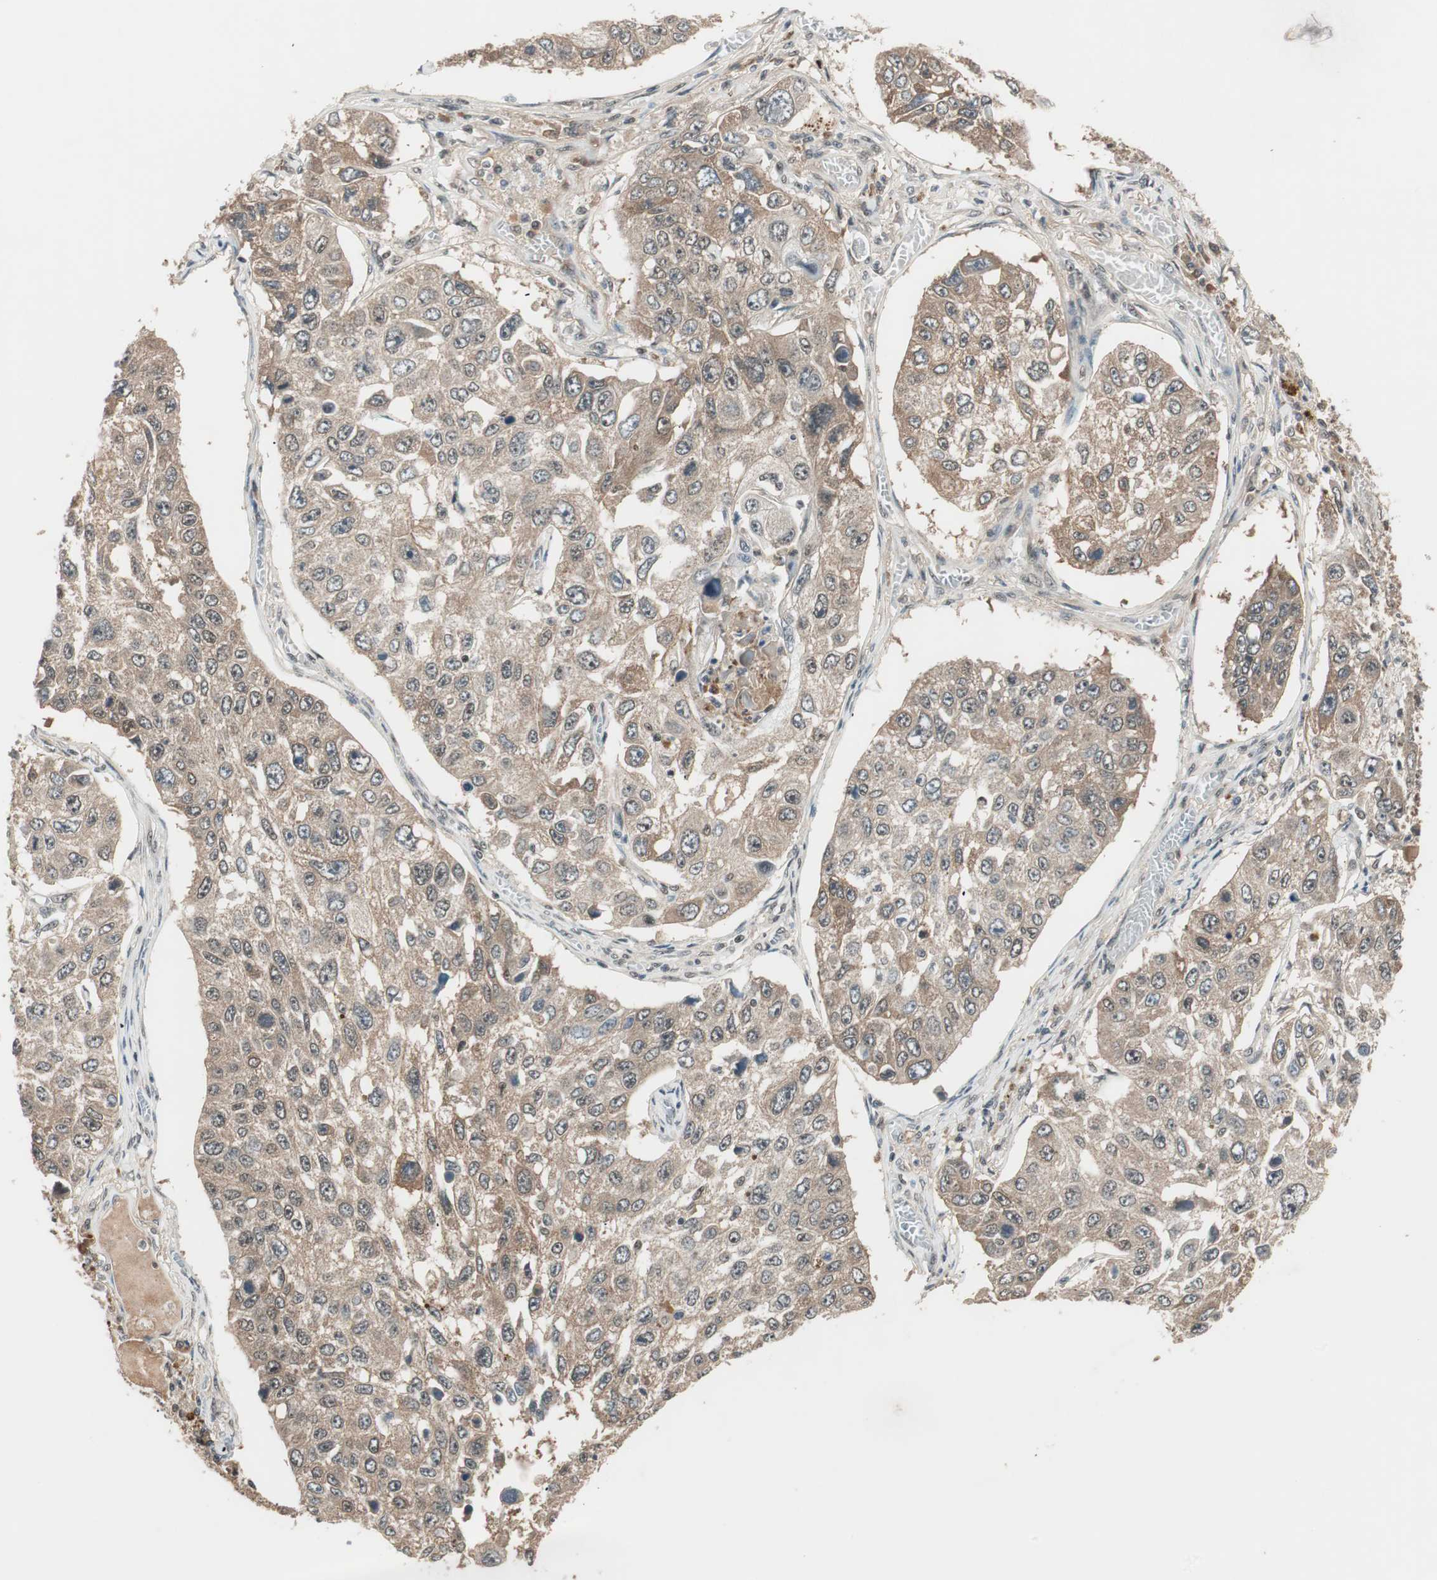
{"staining": {"intensity": "moderate", "quantity": ">75%", "location": "cytoplasmic/membranous"}, "tissue": "lung cancer", "cell_type": "Tumor cells", "image_type": "cancer", "snomed": [{"axis": "morphology", "description": "Squamous cell carcinoma, NOS"}, {"axis": "topography", "description": "Lung"}], "caption": "Immunohistochemical staining of lung cancer (squamous cell carcinoma) reveals moderate cytoplasmic/membranous protein staining in approximately >75% of tumor cells.", "gene": "NFRKB", "patient": {"sex": "male", "age": 71}}